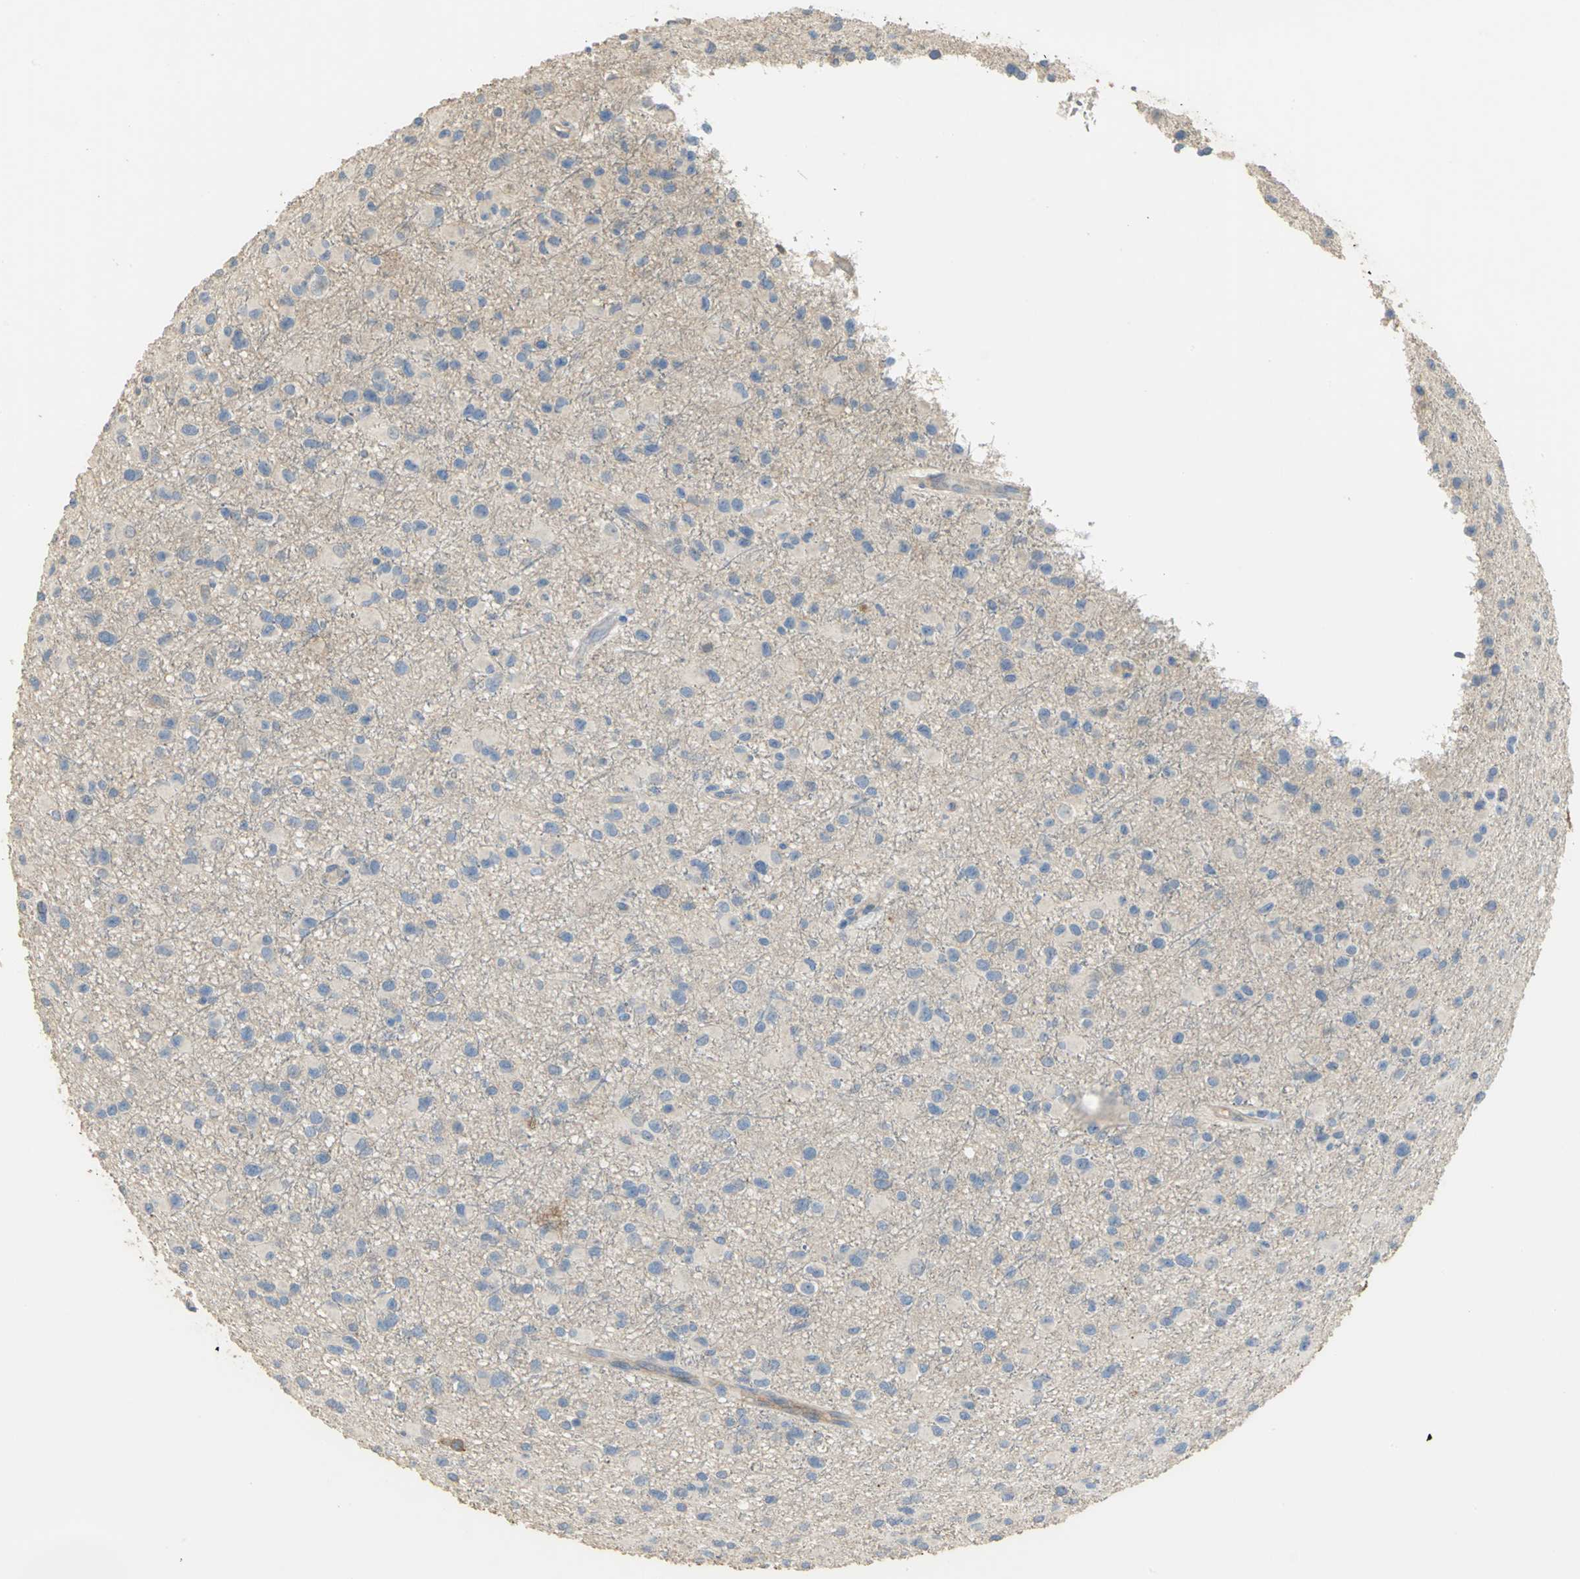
{"staining": {"intensity": "negative", "quantity": "none", "location": "none"}, "tissue": "glioma", "cell_type": "Tumor cells", "image_type": "cancer", "snomed": [{"axis": "morphology", "description": "Glioma, malignant, Low grade"}, {"axis": "topography", "description": "Brain"}], "caption": "Immunohistochemistry (IHC) of glioma displays no expression in tumor cells.", "gene": "DLGAP5", "patient": {"sex": "male", "age": 42}}